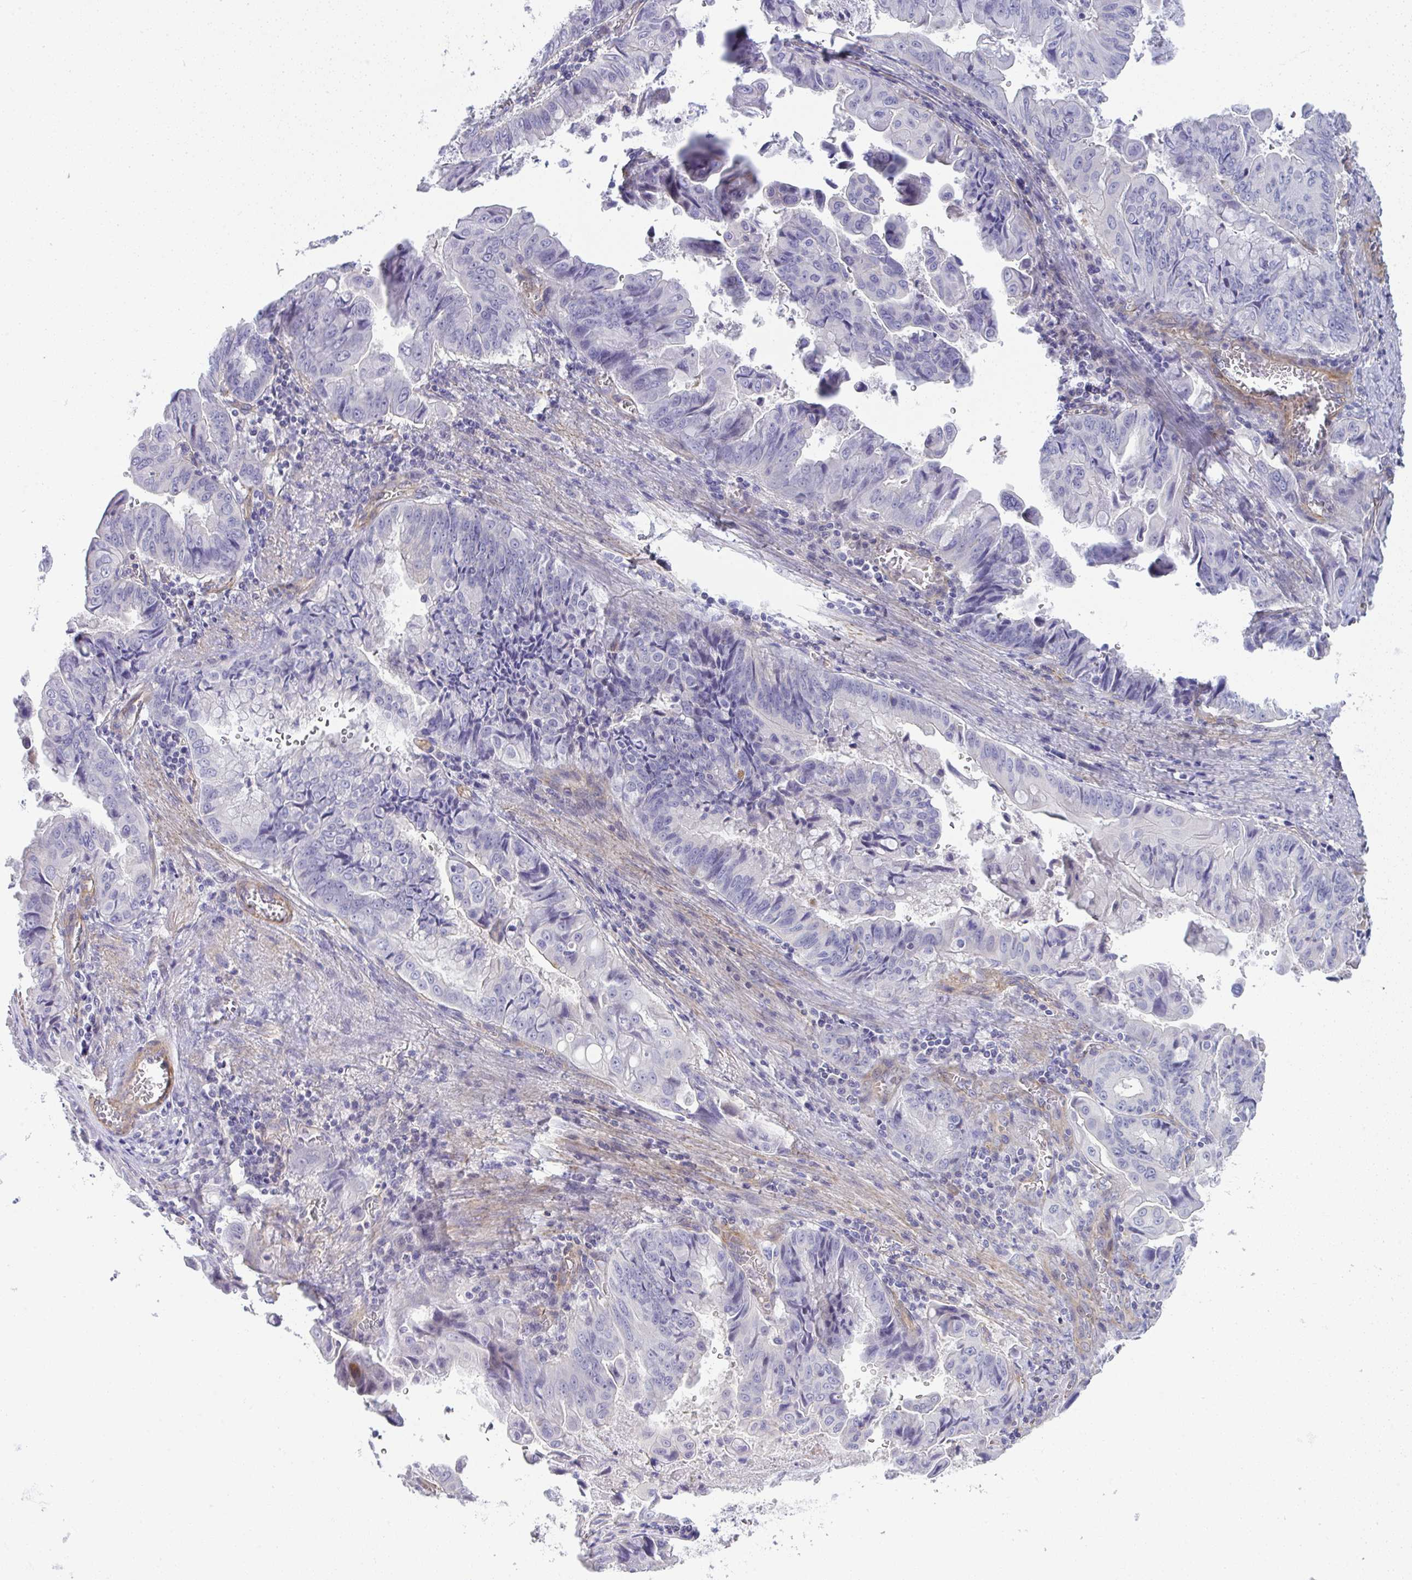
{"staining": {"intensity": "negative", "quantity": "none", "location": "none"}, "tissue": "stomach cancer", "cell_type": "Tumor cells", "image_type": "cancer", "snomed": [{"axis": "morphology", "description": "Adenocarcinoma, NOS"}, {"axis": "topography", "description": "Stomach, upper"}], "caption": "DAB (3,3'-diaminobenzidine) immunohistochemical staining of human stomach cancer exhibits no significant staining in tumor cells.", "gene": "MYL12A", "patient": {"sex": "male", "age": 80}}